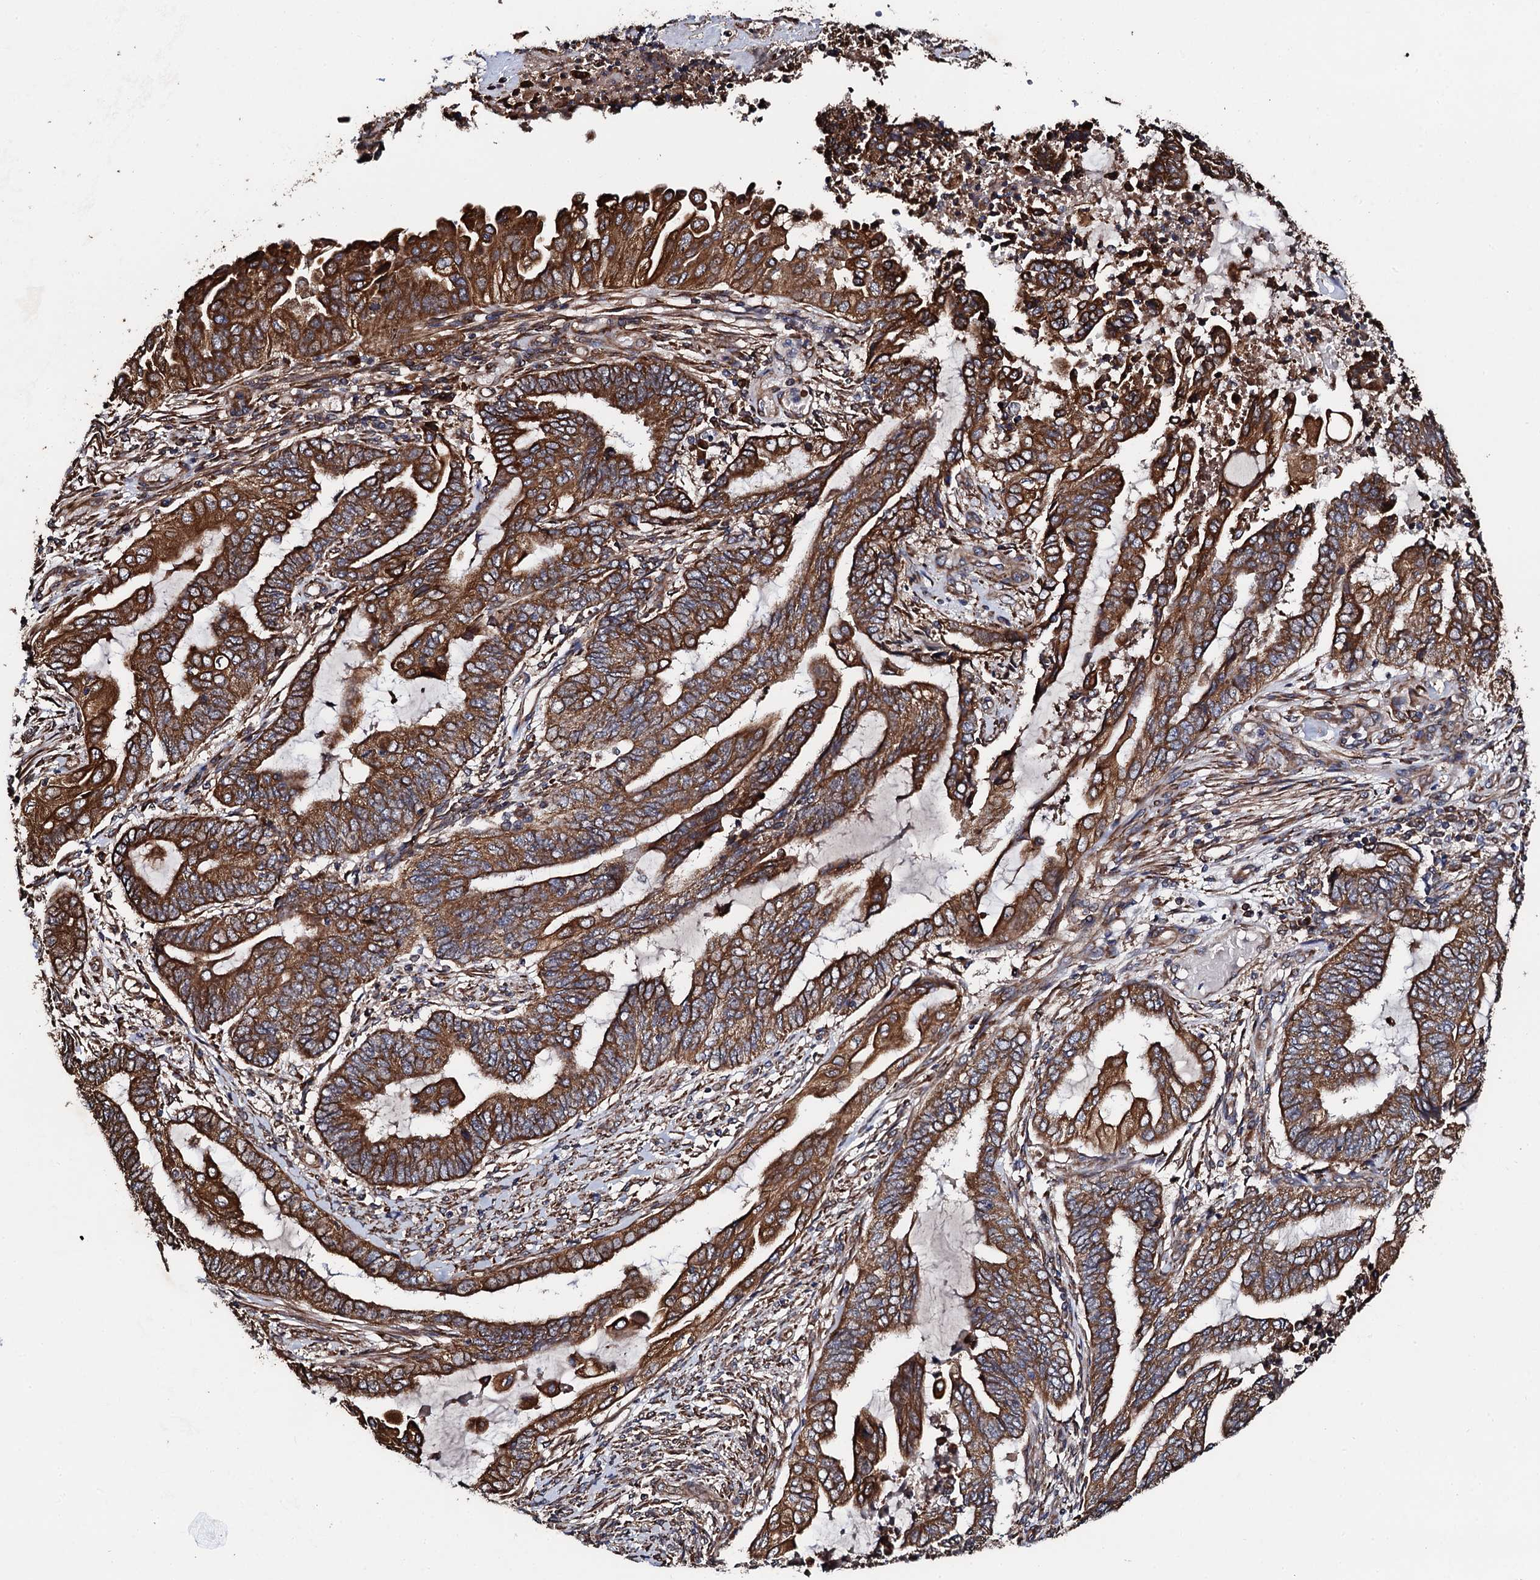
{"staining": {"intensity": "strong", "quantity": ">75%", "location": "cytoplasmic/membranous"}, "tissue": "endometrial cancer", "cell_type": "Tumor cells", "image_type": "cancer", "snomed": [{"axis": "morphology", "description": "Adenocarcinoma, NOS"}, {"axis": "topography", "description": "Uterus"}, {"axis": "topography", "description": "Endometrium"}], "caption": "Endometrial cancer was stained to show a protein in brown. There is high levels of strong cytoplasmic/membranous expression in about >75% of tumor cells.", "gene": "CKAP5", "patient": {"sex": "female", "age": 70}}